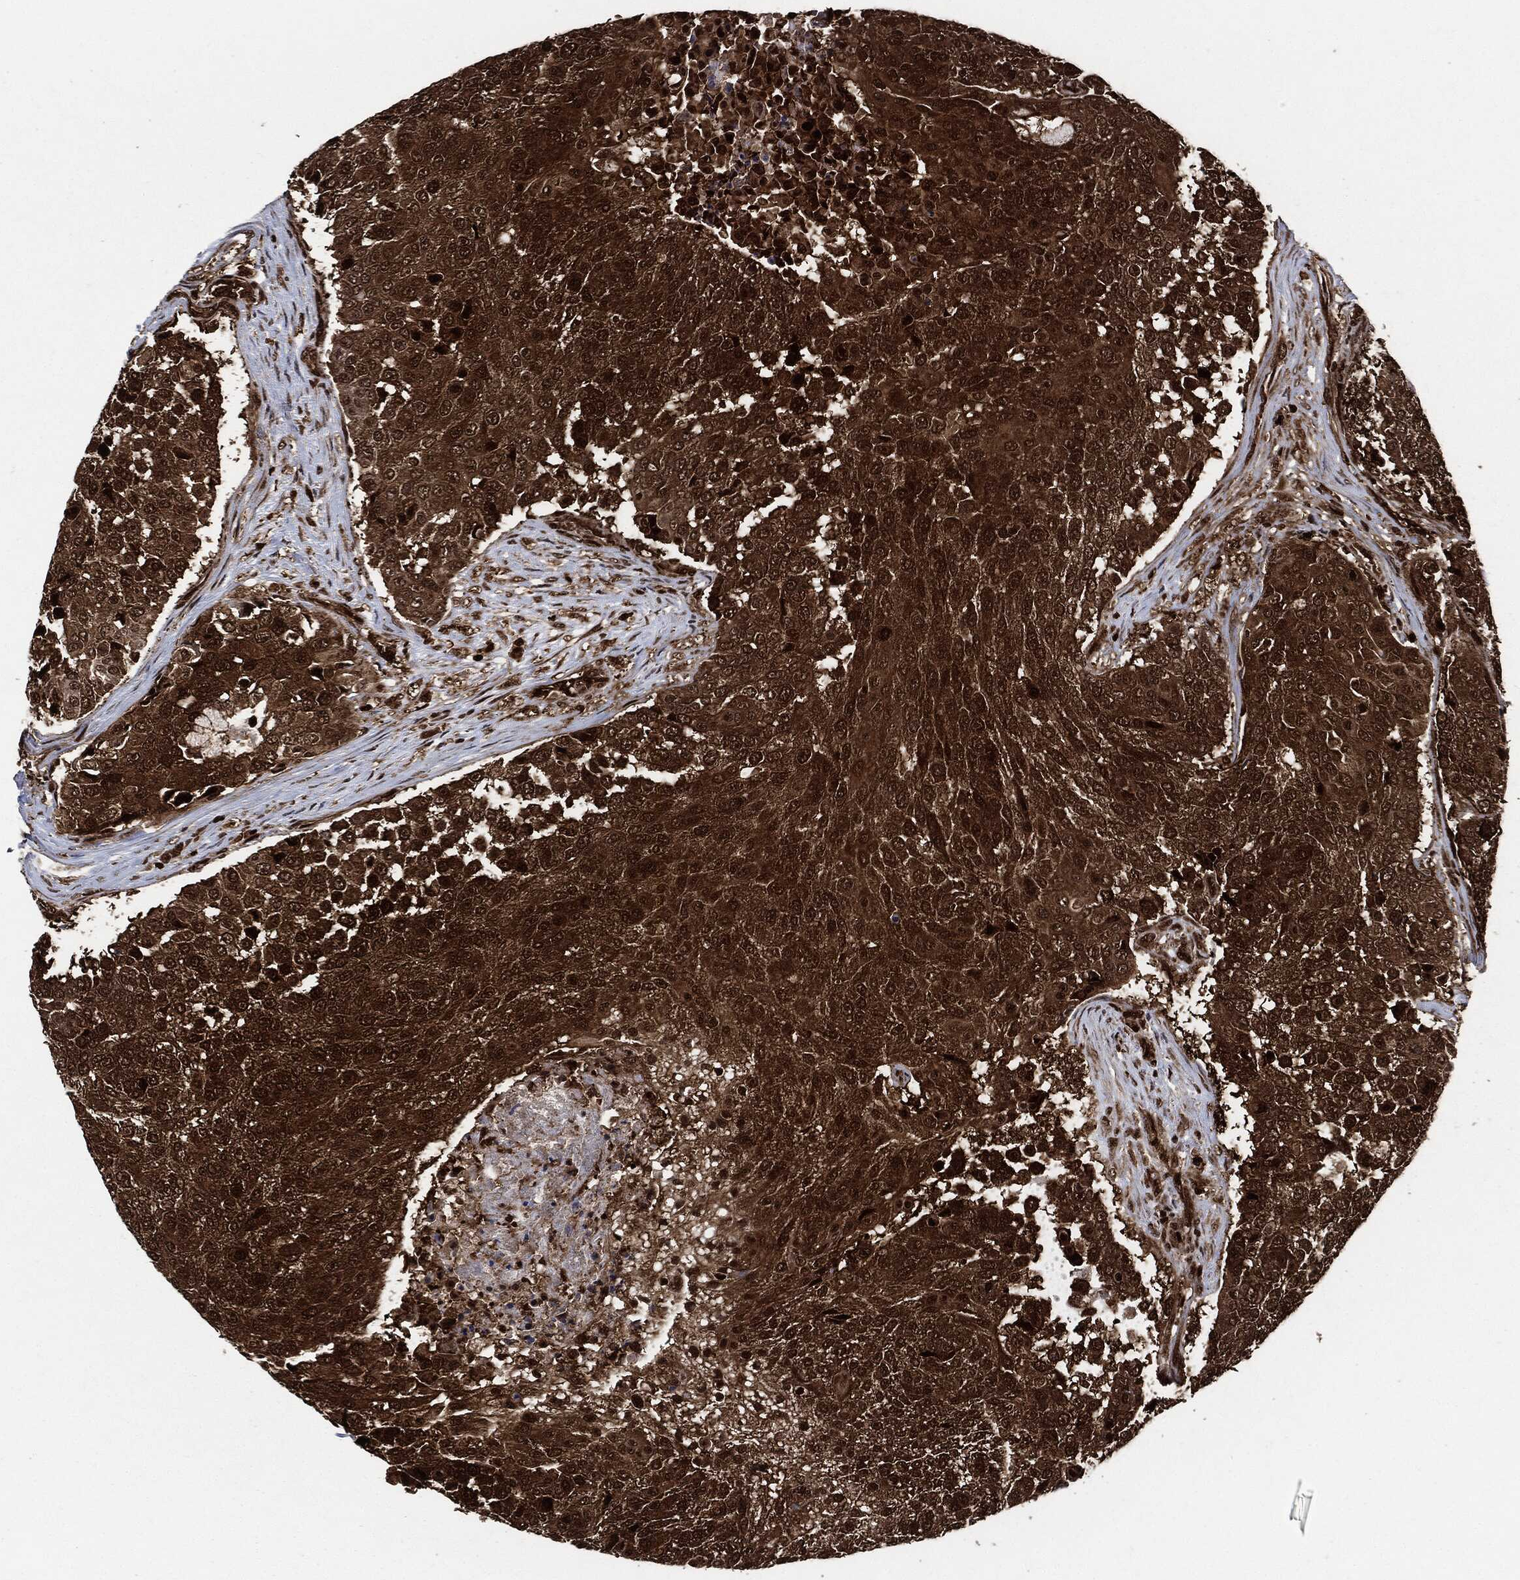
{"staining": {"intensity": "moderate", "quantity": ">75%", "location": "cytoplasmic/membranous"}, "tissue": "urothelial cancer", "cell_type": "Tumor cells", "image_type": "cancer", "snomed": [{"axis": "morphology", "description": "Urothelial carcinoma, High grade"}, {"axis": "topography", "description": "Urinary bladder"}], "caption": "Urothelial cancer stained with a protein marker shows moderate staining in tumor cells.", "gene": "YWHAB", "patient": {"sex": "female", "age": 63}}